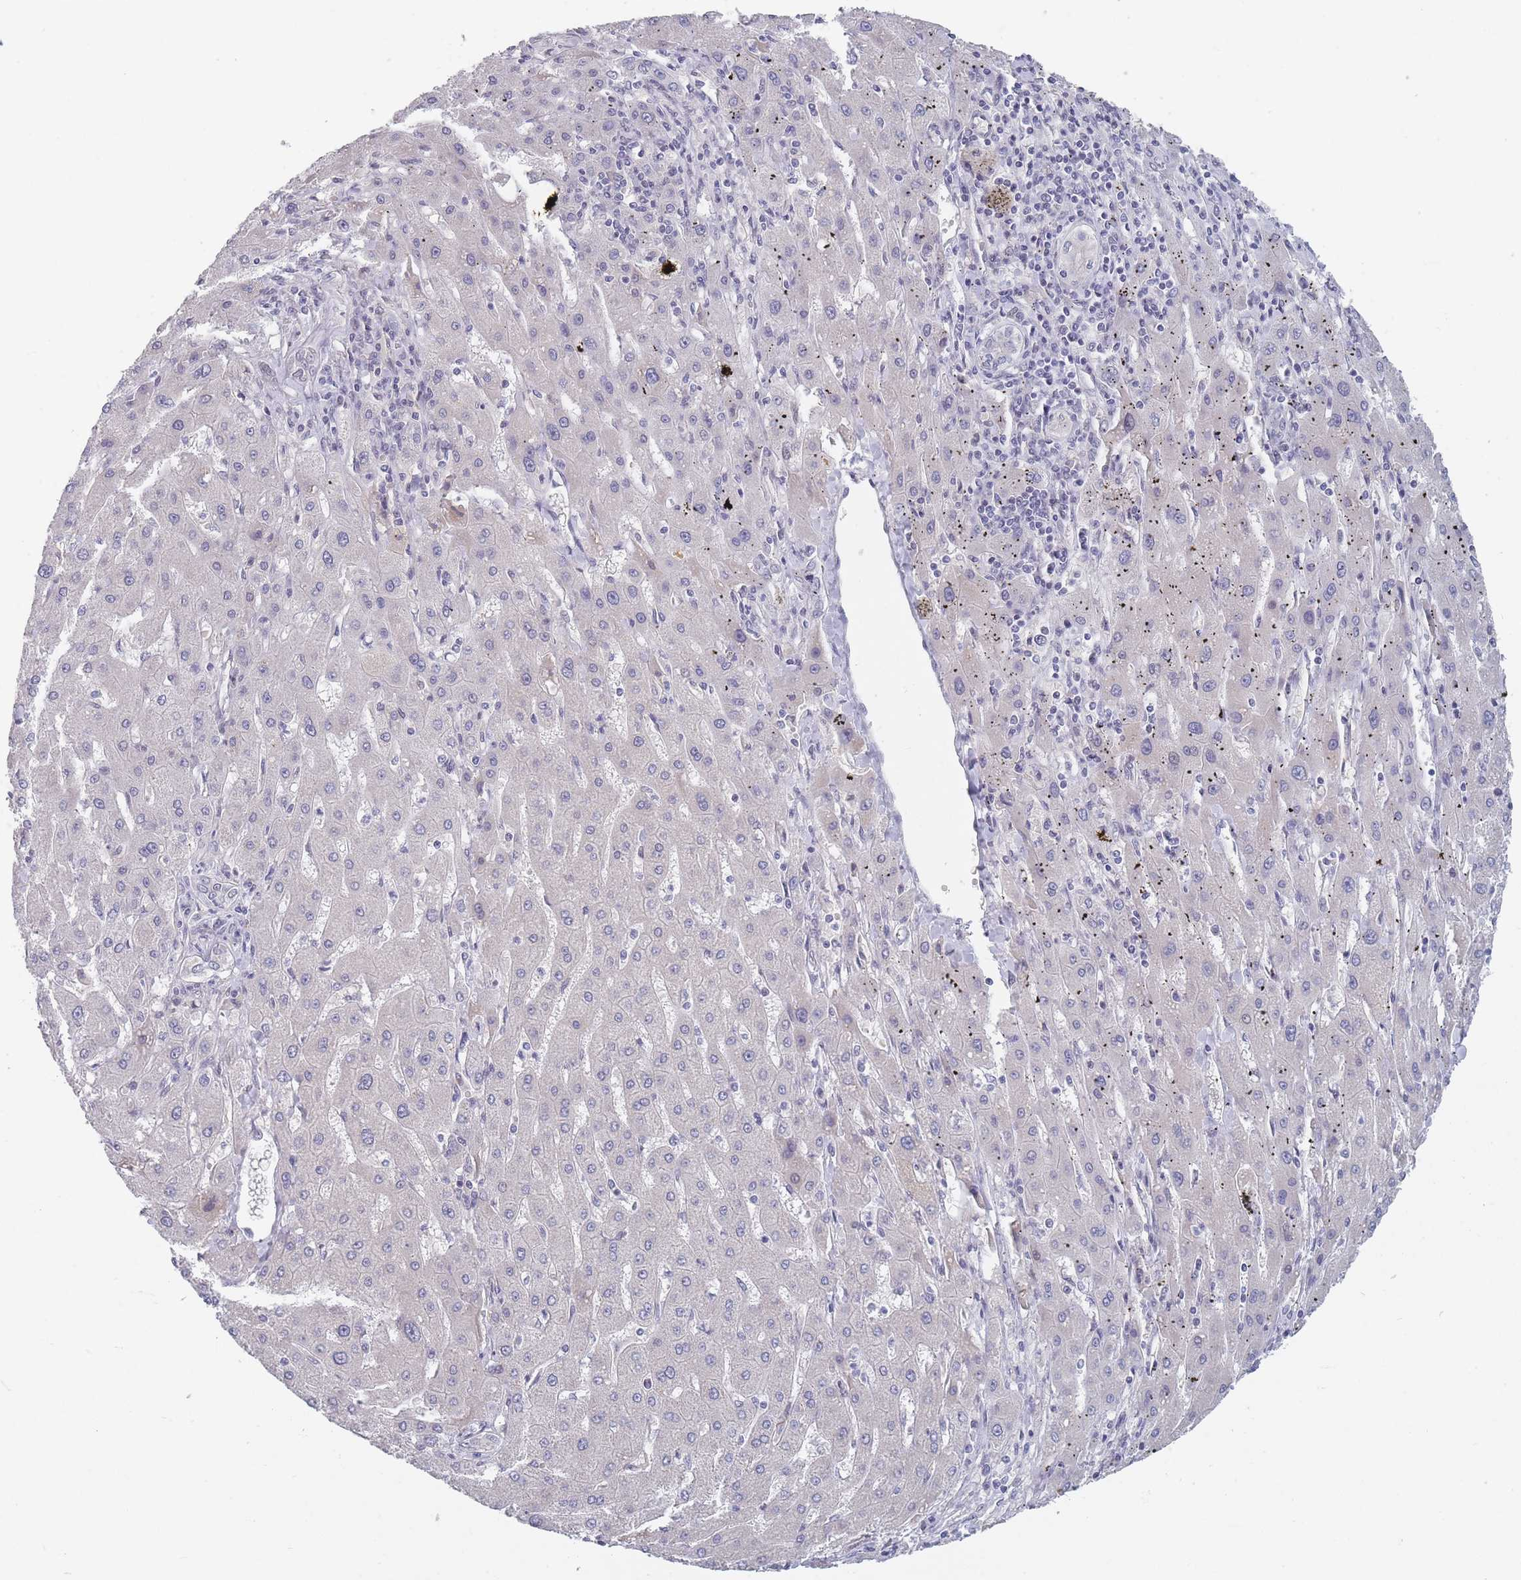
{"staining": {"intensity": "negative", "quantity": "none", "location": "none"}, "tissue": "liver cancer", "cell_type": "Tumor cells", "image_type": "cancer", "snomed": [{"axis": "morphology", "description": "Carcinoma, Hepatocellular, NOS"}, {"axis": "topography", "description": "Liver"}], "caption": "An immunohistochemistry micrograph of liver cancer is shown. There is no staining in tumor cells of liver cancer.", "gene": "ANKRD10", "patient": {"sex": "male", "age": 72}}